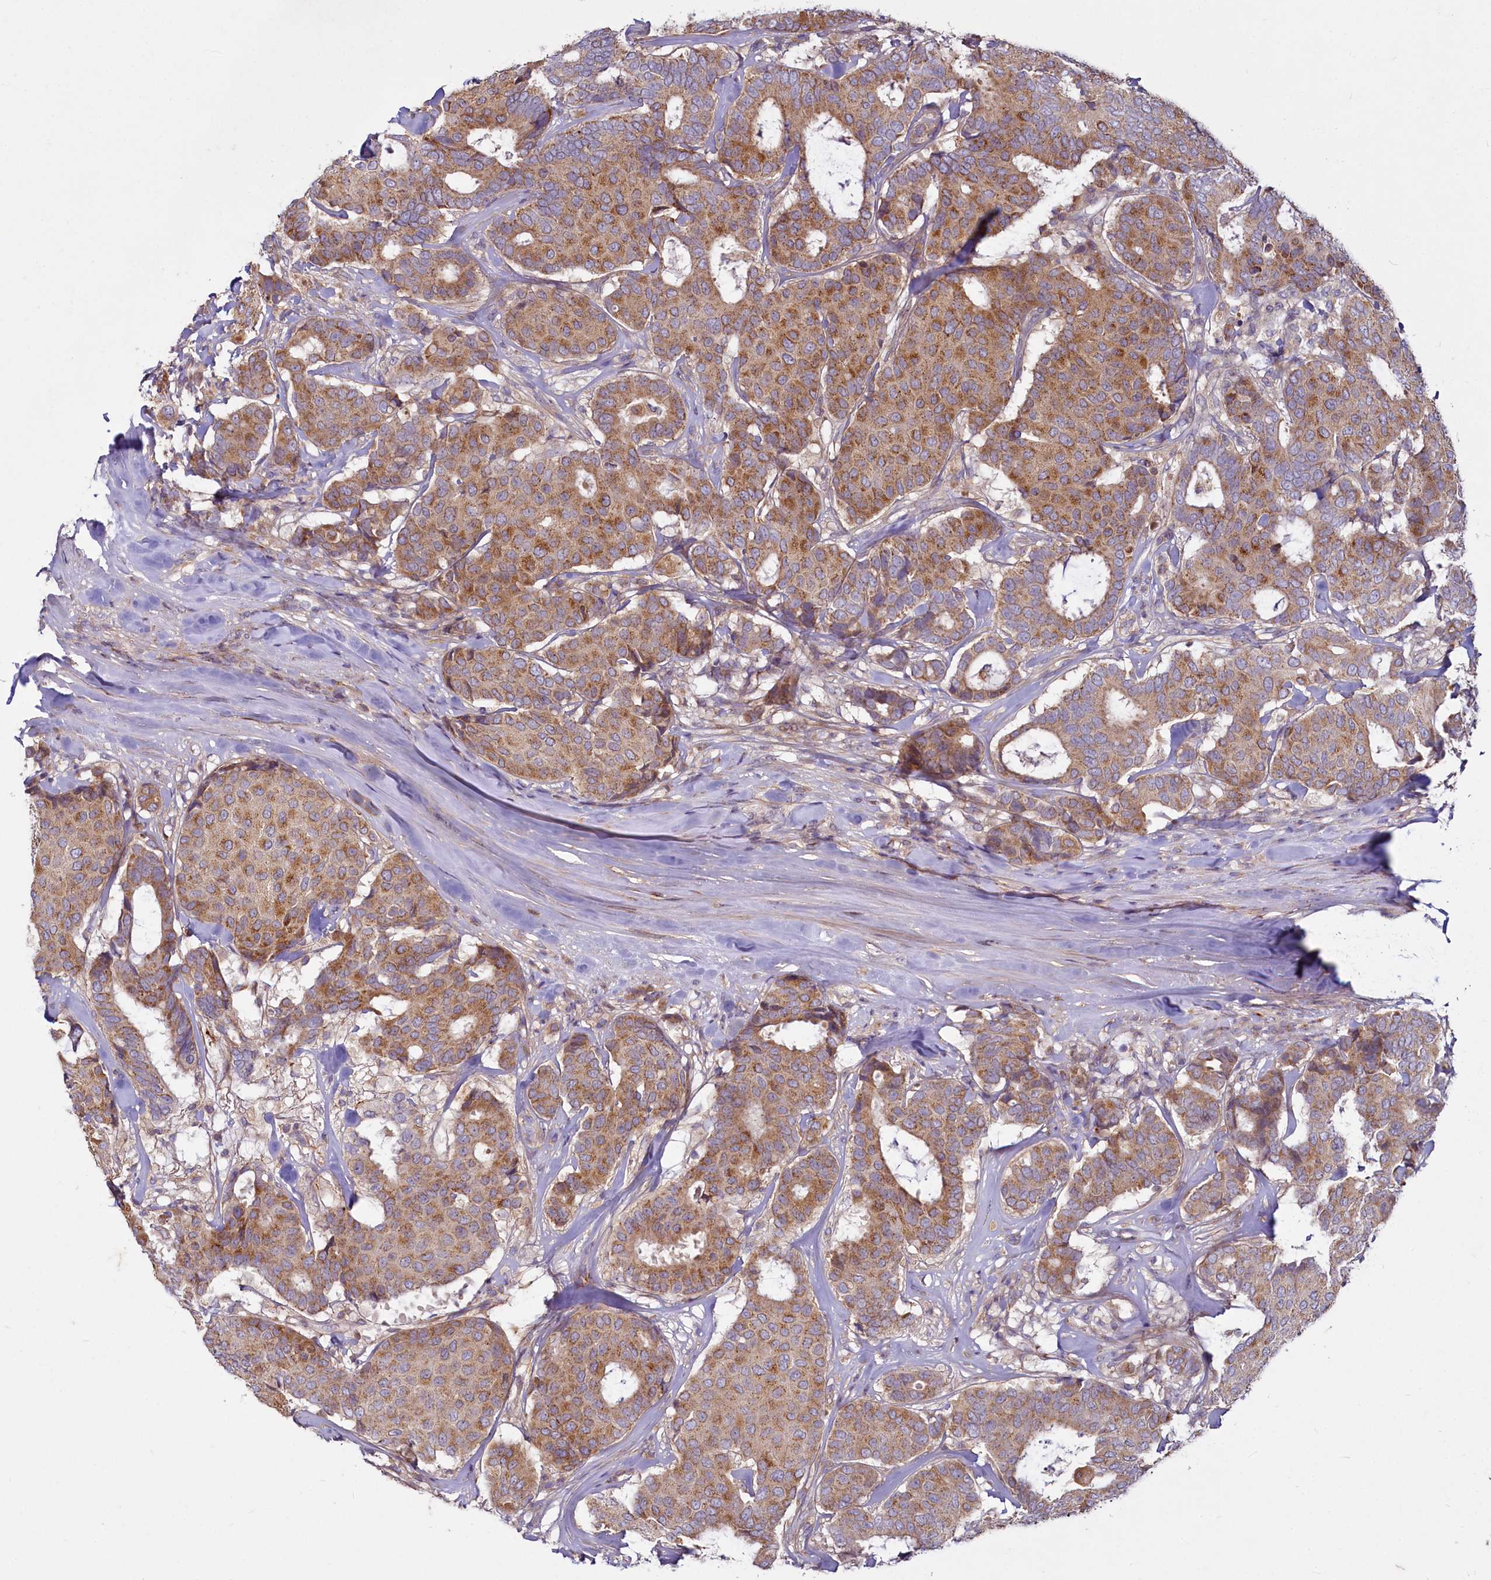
{"staining": {"intensity": "moderate", "quantity": ">75%", "location": "cytoplasmic/membranous"}, "tissue": "breast cancer", "cell_type": "Tumor cells", "image_type": "cancer", "snomed": [{"axis": "morphology", "description": "Duct carcinoma"}, {"axis": "topography", "description": "Breast"}], "caption": "Breast infiltrating ductal carcinoma tissue demonstrates moderate cytoplasmic/membranous positivity in approximately >75% of tumor cells", "gene": "ADCY2", "patient": {"sex": "female", "age": 75}}